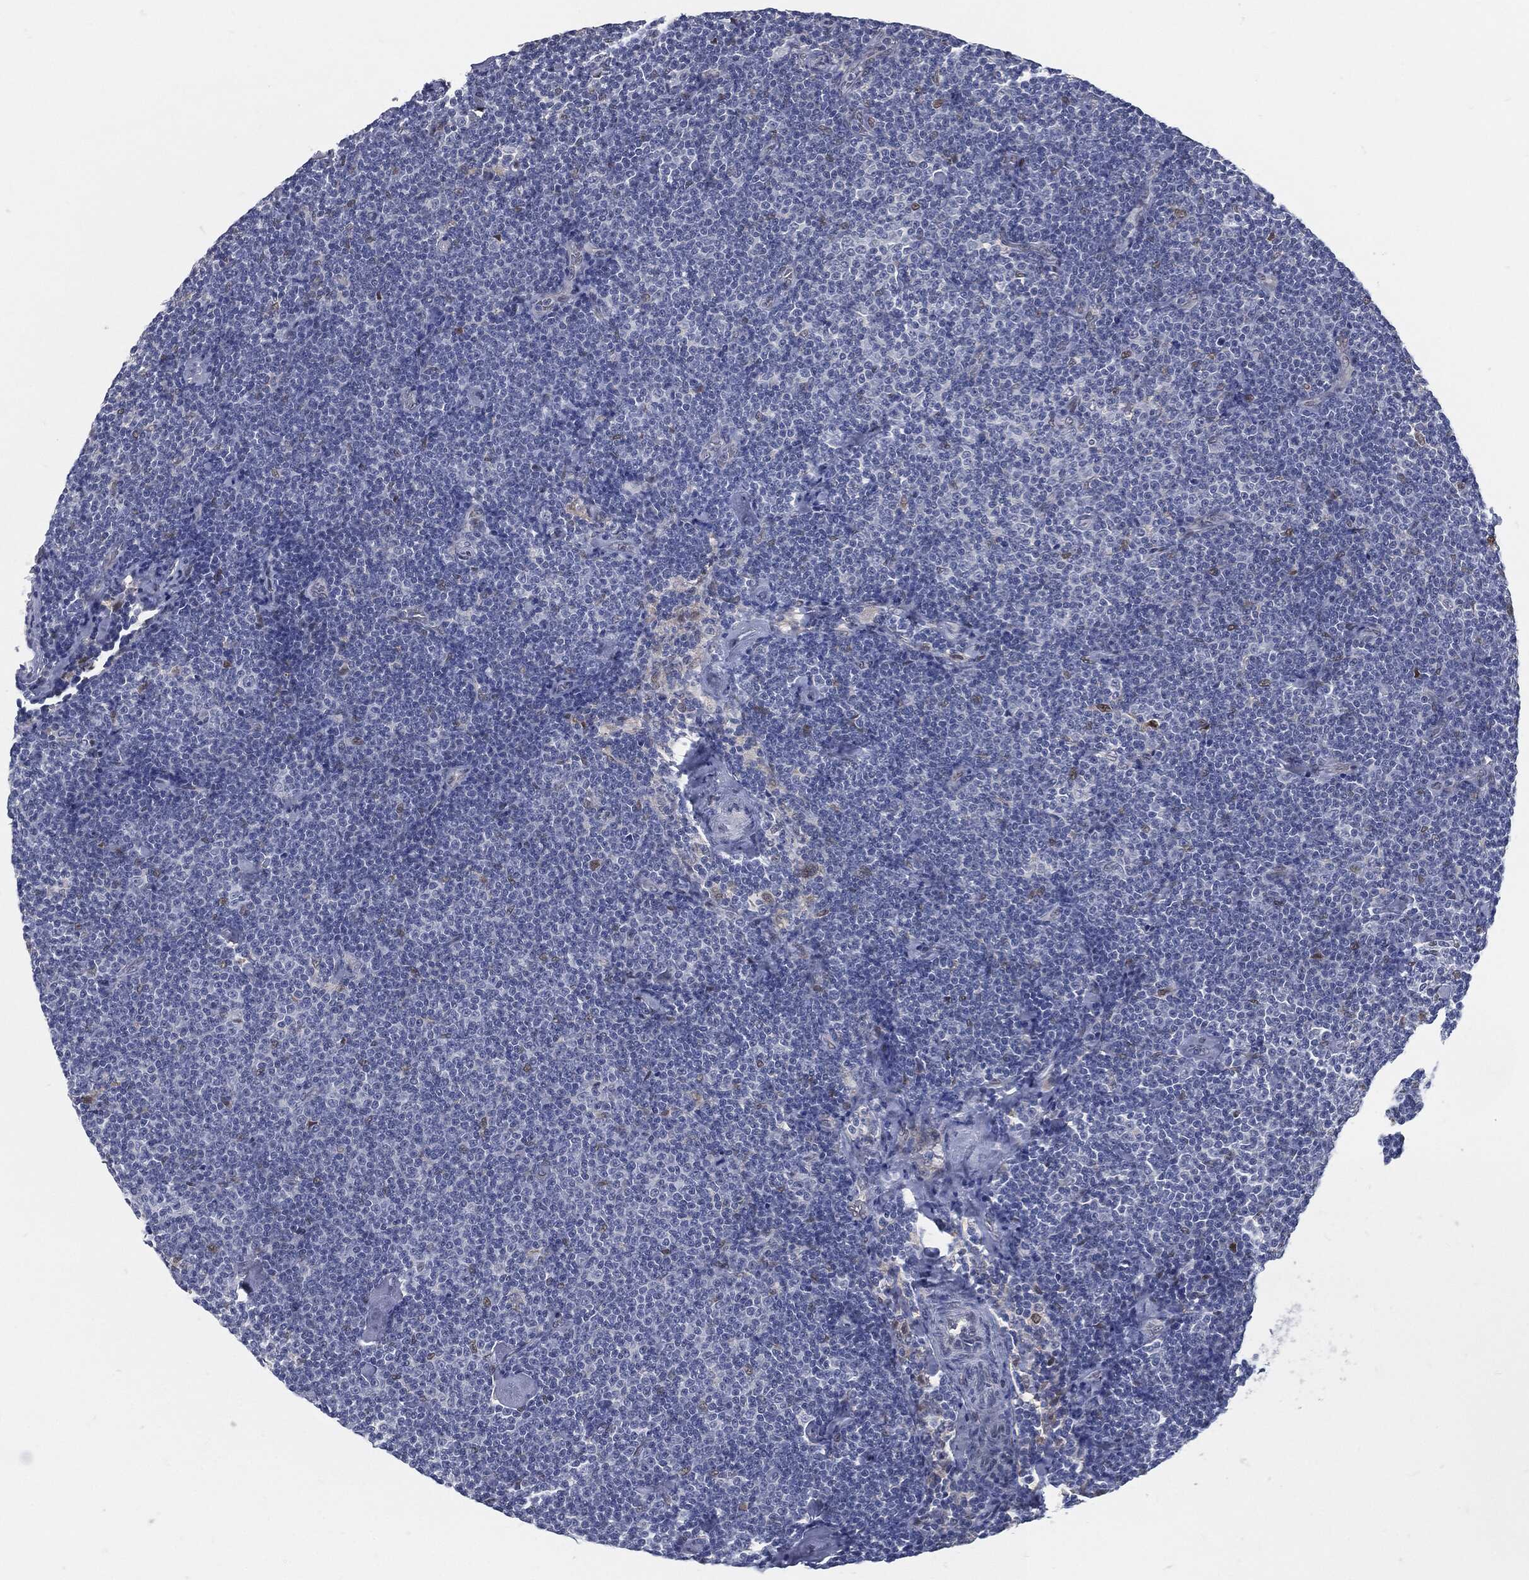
{"staining": {"intensity": "negative", "quantity": "none", "location": "none"}, "tissue": "lymphoma", "cell_type": "Tumor cells", "image_type": "cancer", "snomed": [{"axis": "morphology", "description": "Malignant lymphoma, non-Hodgkin's type, Low grade"}, {"axis": "topography", "description": "Lymph node"}], "caption": "DAB (3,3'-diaminobenzidine) immunohistochemical staining of lymphoma shows no significant expression in tumor cells.", "gene": "PROM1", "patient": {"sex": "male", "age": 81}}